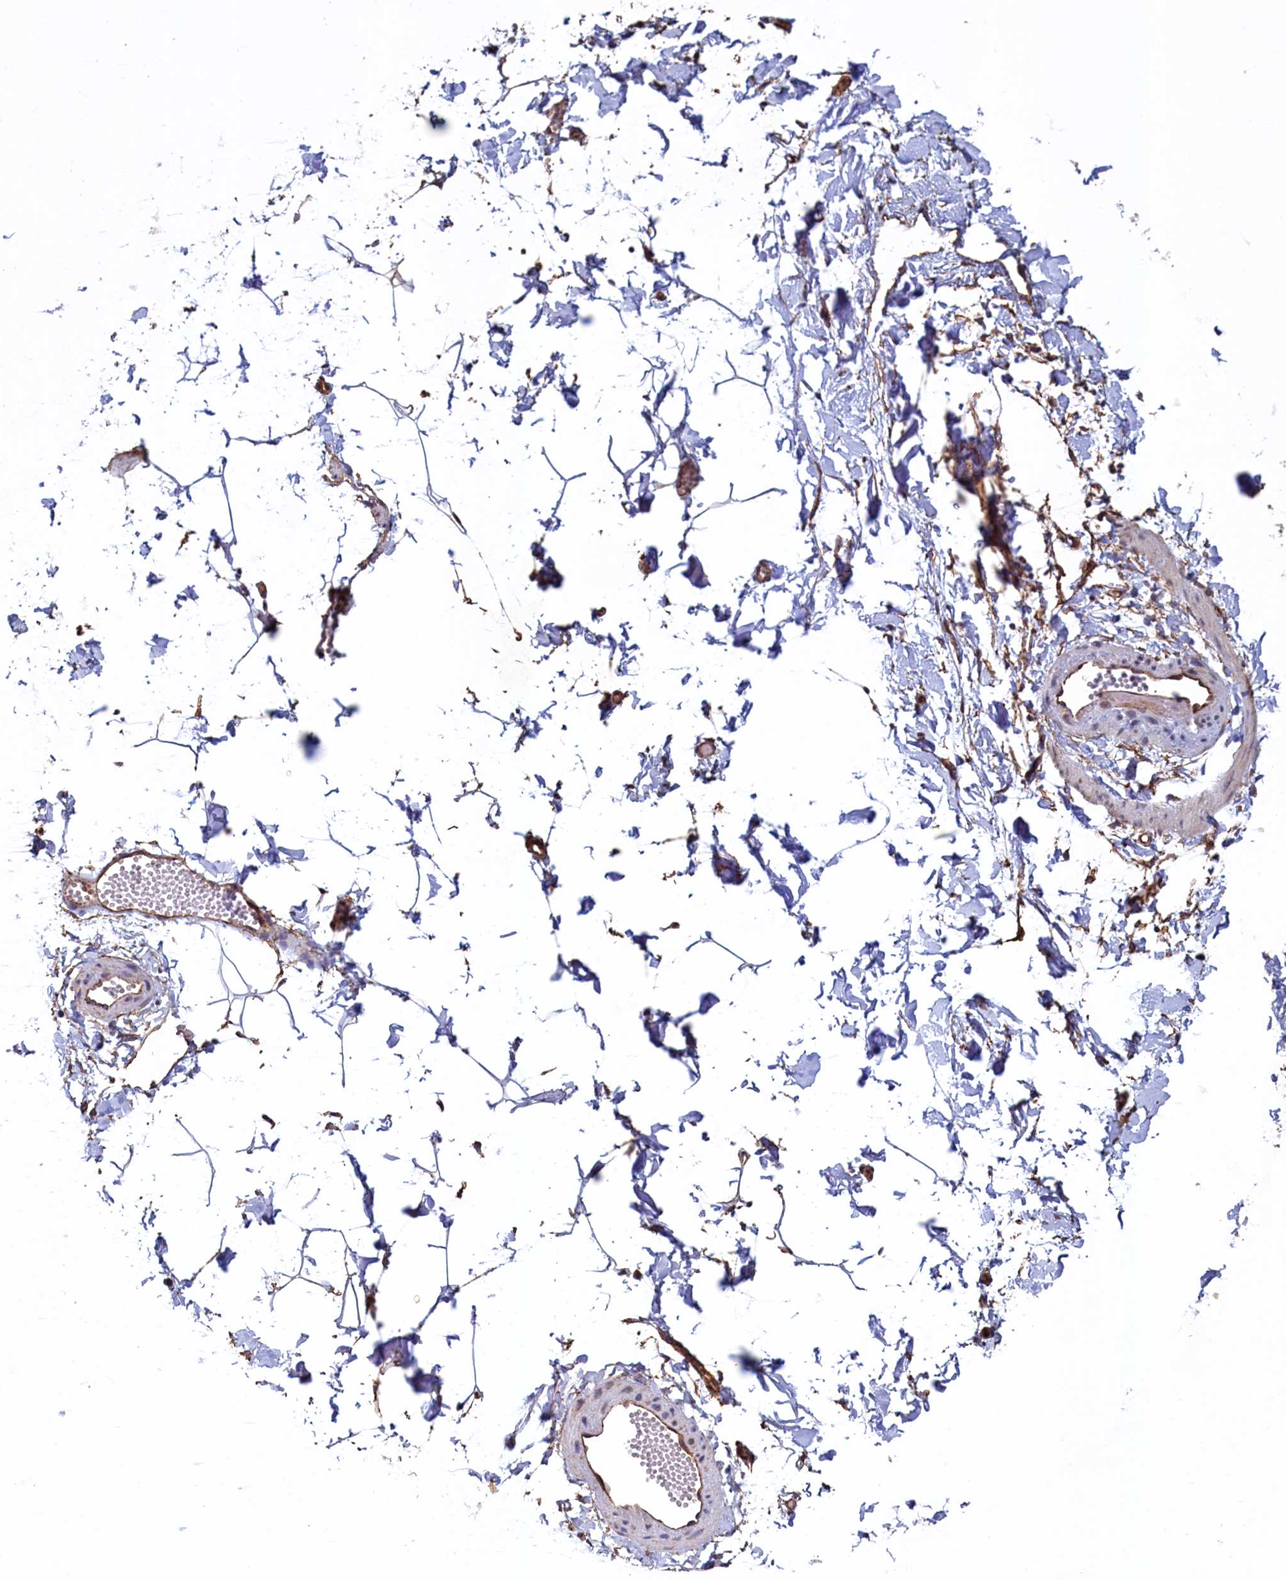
{"staining": {"intensity": "moderate", "quantity": "<25%", "location": "cytoplasmic/membranous"}, "tissue": "adipose tissue", "cell_type": "Adipocytes", "image_type": "normal", "snomed": [{"axis": "morphology", "description": "Normal tissue, NOS"}, {"axis": "topography", "description": "Gallbladder"}, {"axis": "topography", "description": "Peripheral nerve tissue"}], "caption": "High-magnification brightfield microscopy of normal adipose tissue stained with DAB (brown) and counterstained with hematoxylin (blue). adipocytes exhibit moderate cytoplasmic/membranous positivity is identified in about<25% of cells.", "gene": "UBE3B", "patient": {"sex": "male", "age": 38}}